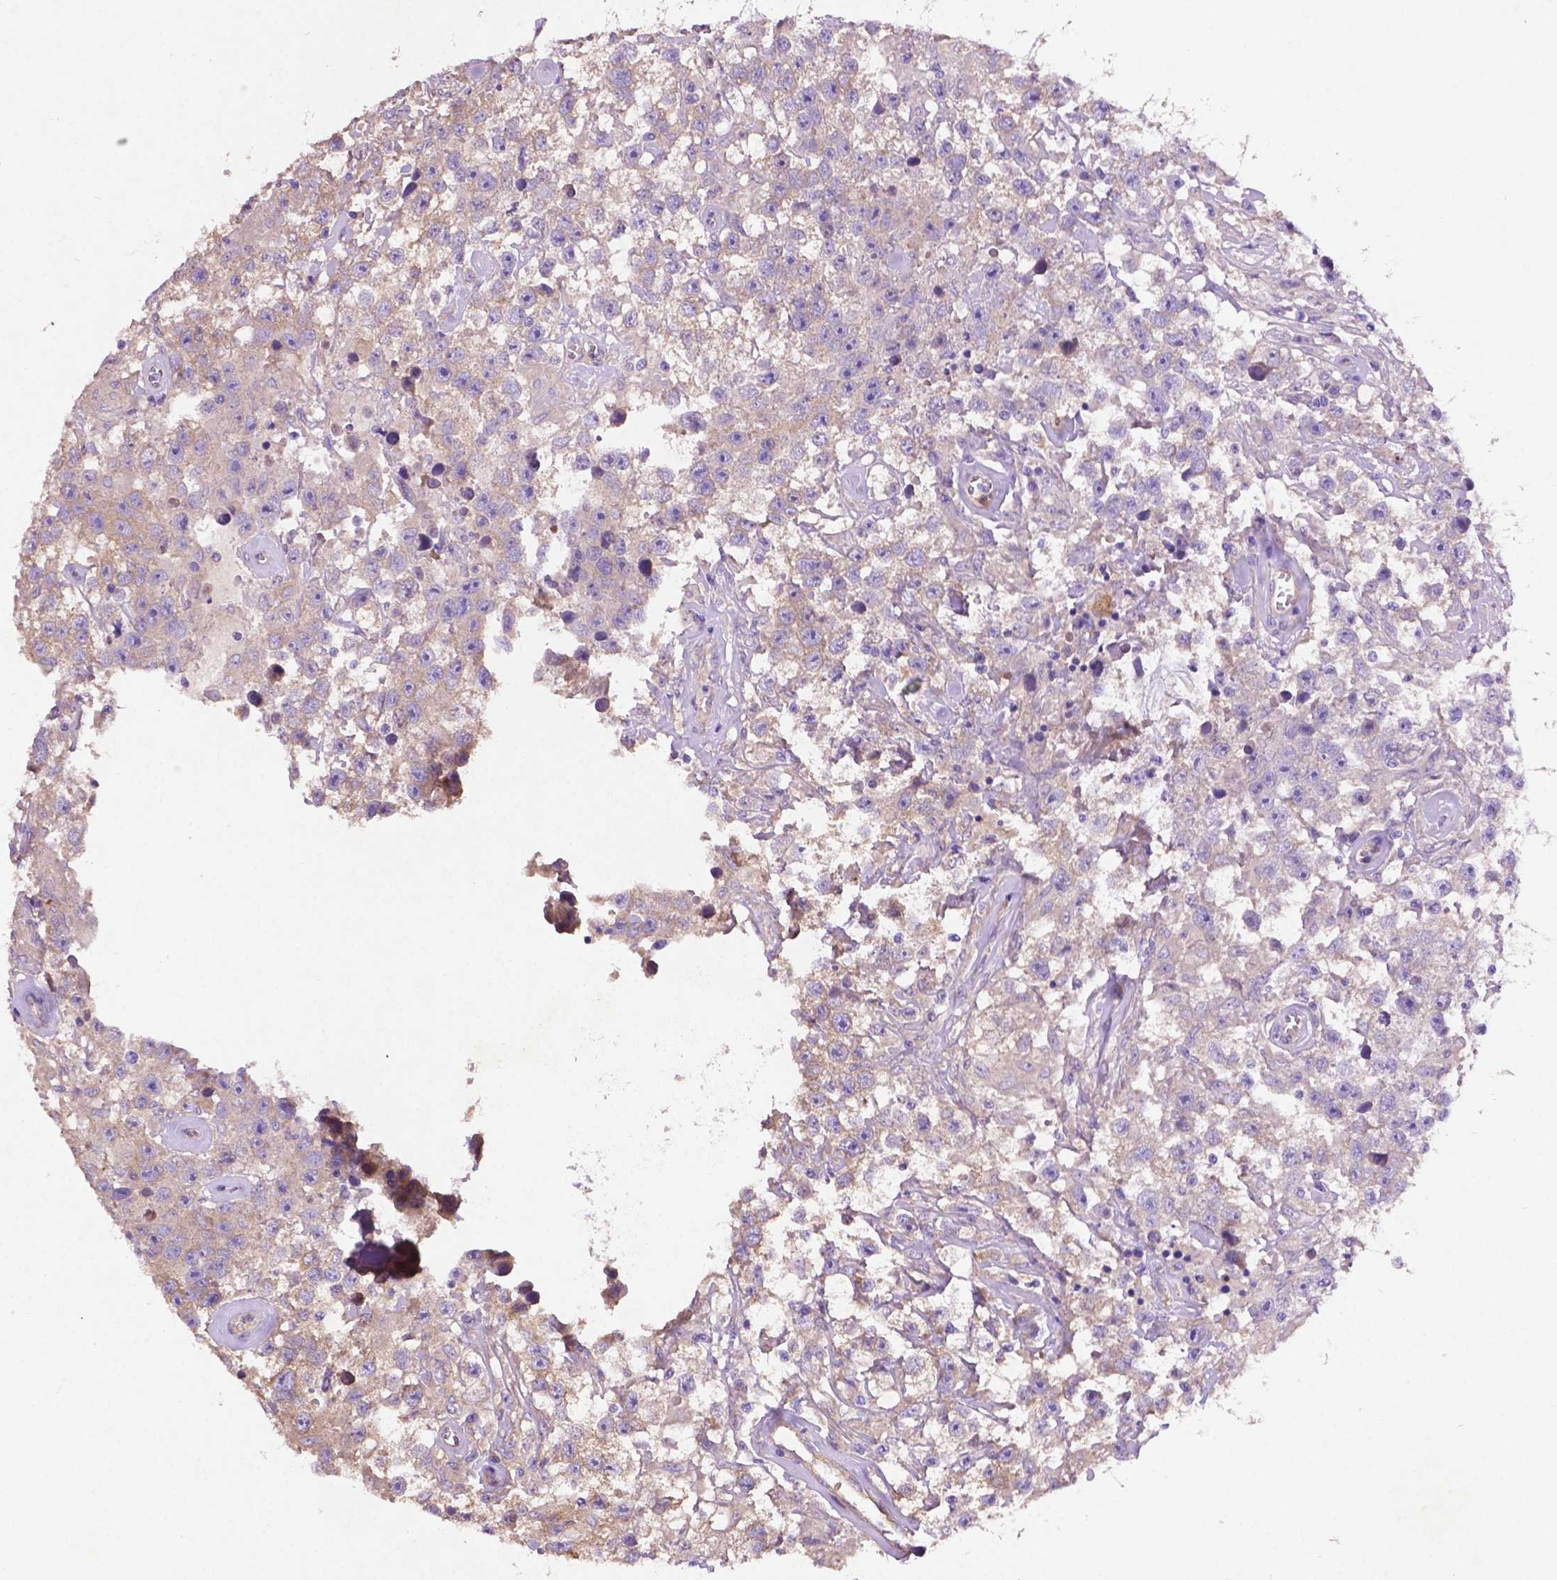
{"staining": {"intensity": "weak", "quantity": "<25%", "location": "cytoplasmic/membranous"}, "tissue": "testis cancer", "cell_type": "Tumor cells", "image_type": "cancer", "snomed": [{"axis": "morphology", "description": "Seminoma, NOS"}, {"axis": "topography", "description": "Testis"}], "caption": "This is an immunohistochemistry (IHC) photomicrograph of human testis cancer. There is no positivity in tumor cells.", "gene": "GDPD5", "patient": {"sex": "male", "age": 43}}